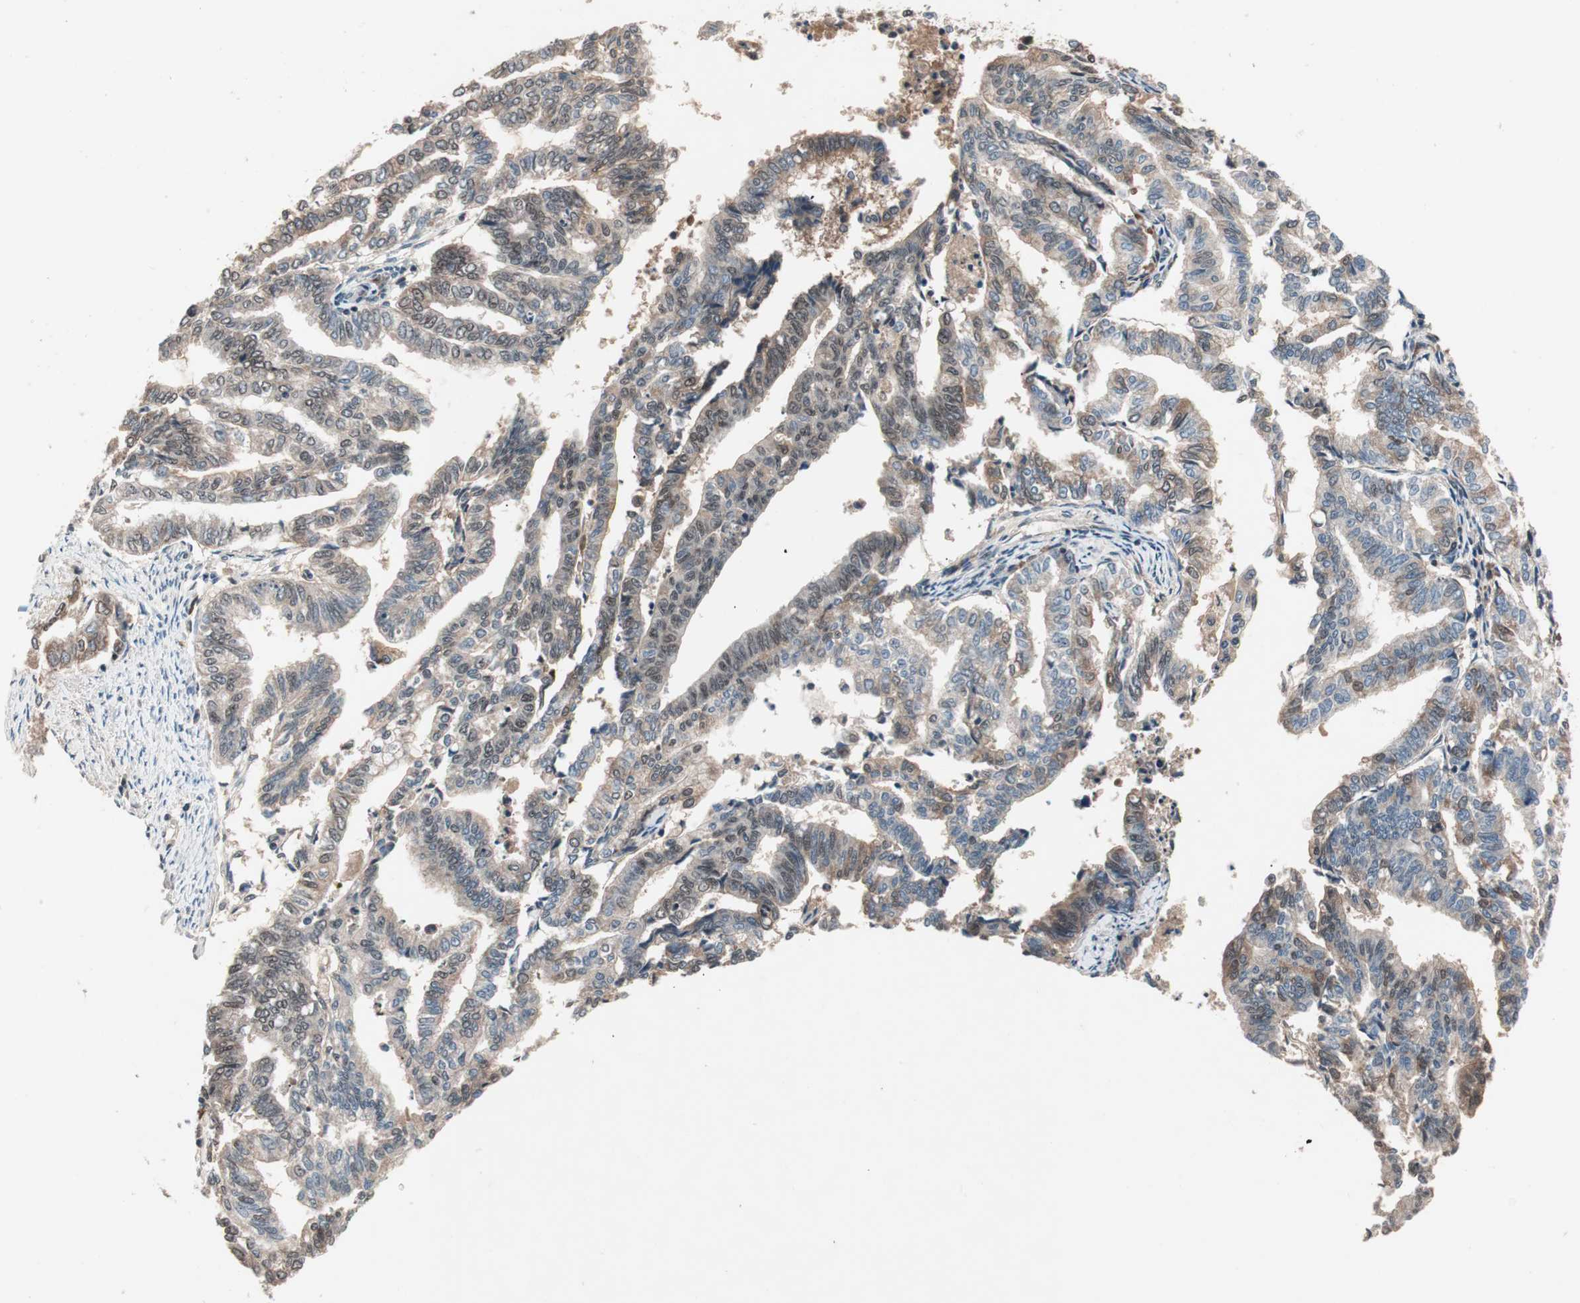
{"staining": {"intensity": "weak", "quantity": "25%-75%", "location": "cytoplasmic/membranous,nuclear"}, "tissue": "endometrial cancer", "cell_type": "Tumor cells", "image_type": "cancer", "snomed": [{"axis": "morphology", "description": "Adenocarcinoma, NOS"}, {"axis": "topography", "description": "Endometrium"}], "caption": "Immunohistochemistry (IHC) image of human adenocarcinoma (endometrial) stained for a protein (brown), which shows low levels of weak cytoplasmic/membranous and nuclear staining in approximately 25%-75% of tumor cells.", "gene": "NFRKB", "patient": {"sex": "female", "age": 79}}